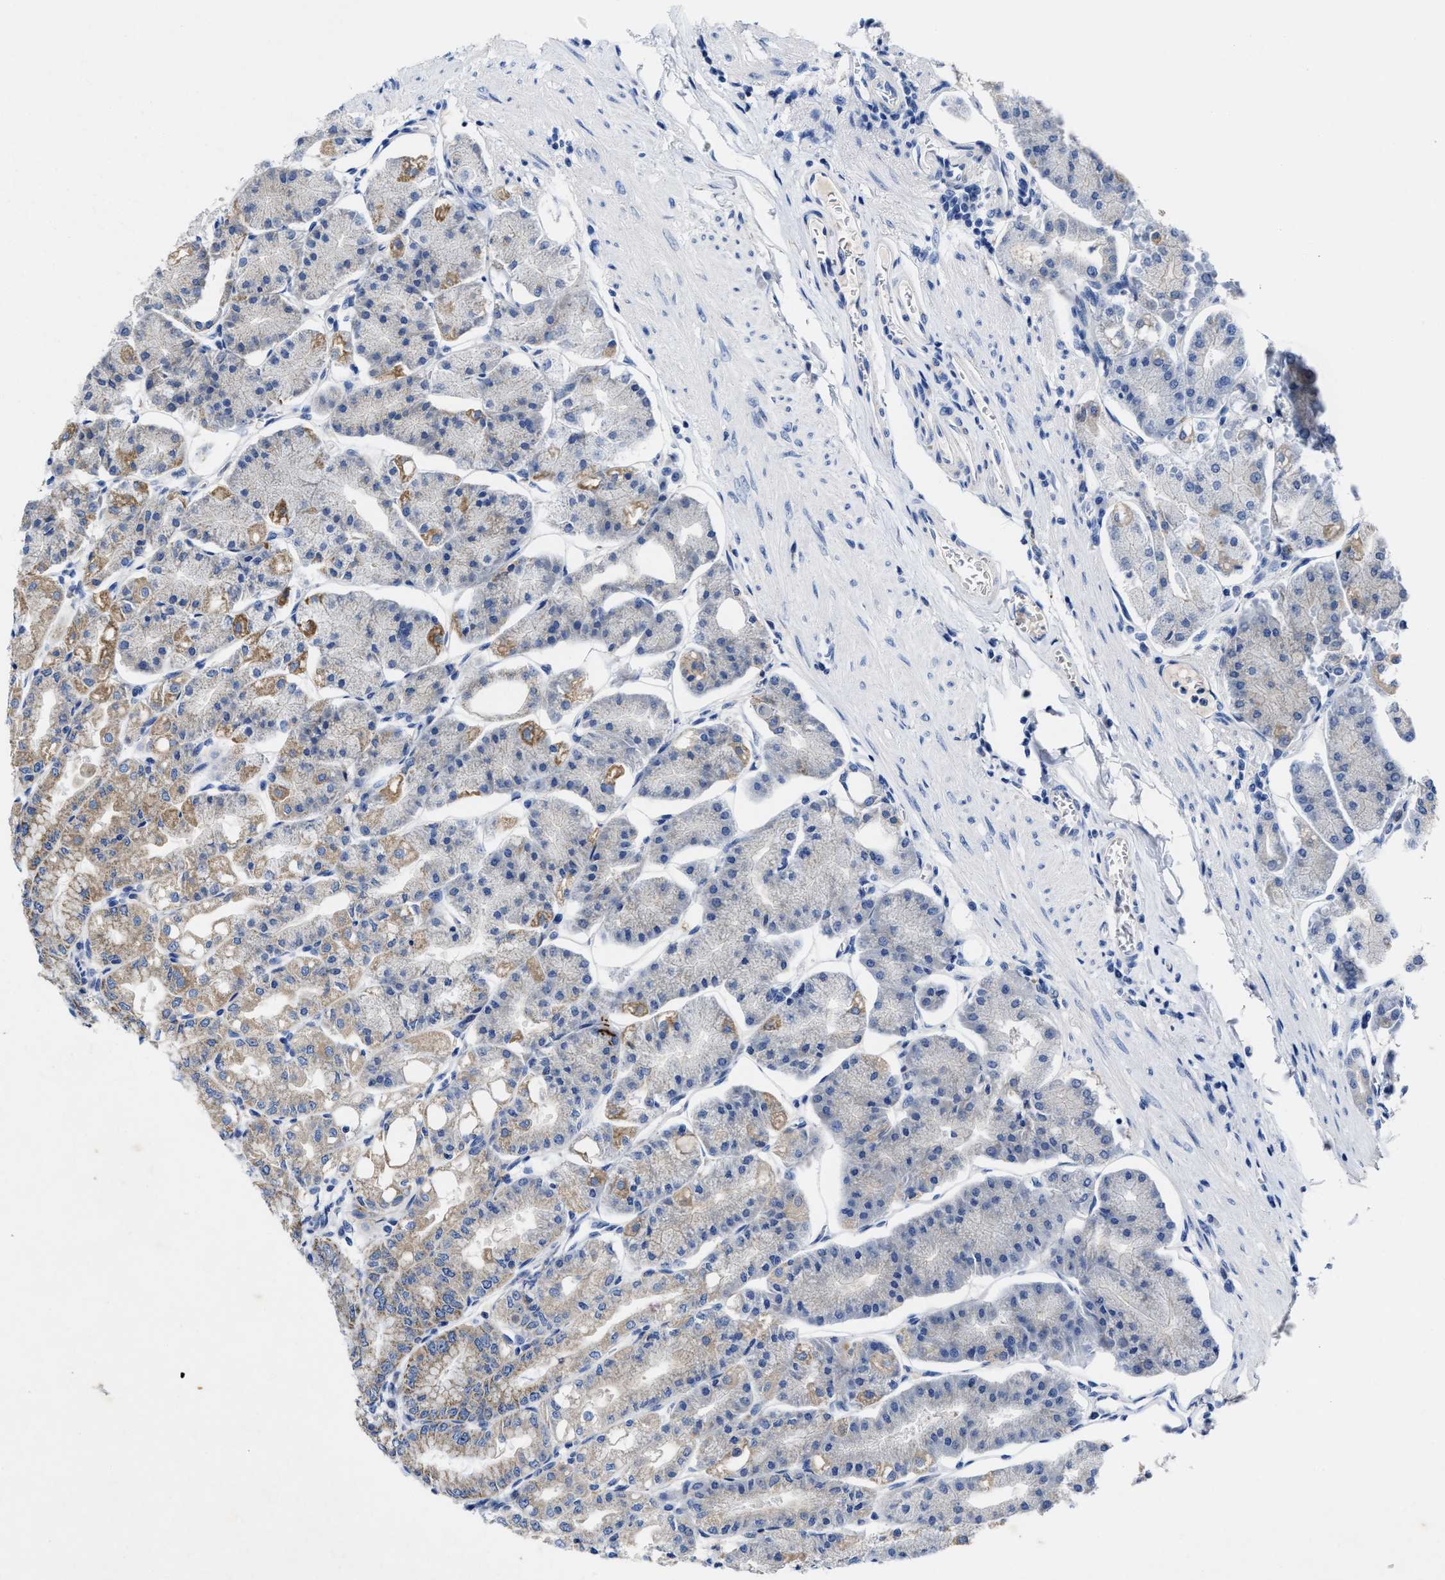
{"staining": {"intensity": "moderate", "quantity": "25%-75%", "location": "cytoplasmic/membranous"}, "tissue": "stomach", "cell_type": "Glandular cells", "image_type": "normal", "snomed": [{"axis": "morphology", "description": "Normal tissue, NOS"}, {"axis": "topography", "description": "Stomach, lower"}], "caption": "DAB immunohistochemical staining of unremarkable stomach shows moderate cytoplasmic/membranous protein staining in about 25%-75% of glandular cells.", "gene": "TBRG4", "patient": {"sex": "male", "age": 71}}